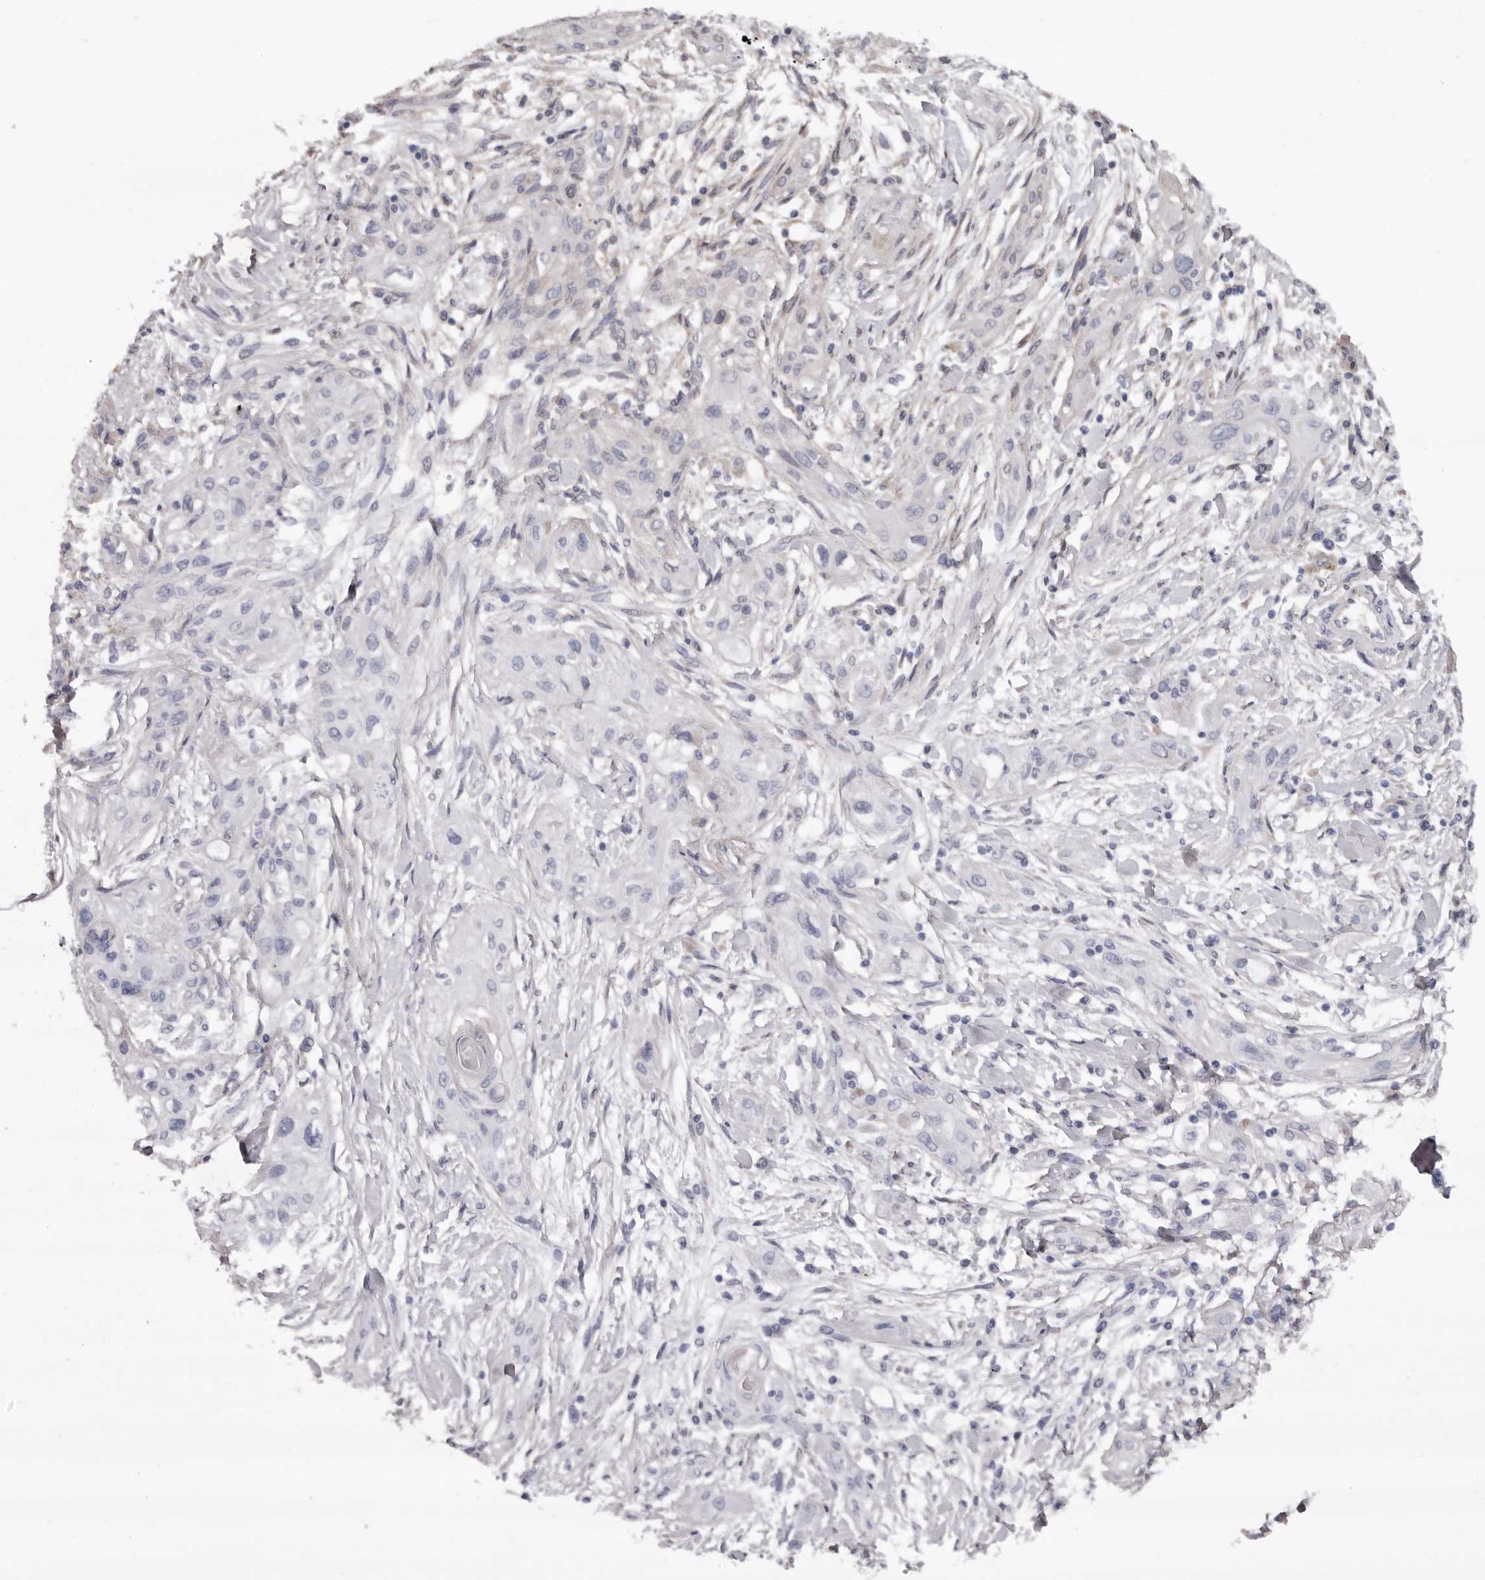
{"staining": {"intensity": "negative", "quantity": "none", "location": "none"}, "tissue": "lung cancer", "cell_type": "Tumor cells", "image_type": "cancer", "snomed": [{"axis": "morphology", "description": "Squamous cell carcinoma, NOS"}, {"axis": "topography", "description": "Lung"}], "caption": "The micrograph exhibits no significant positivity in tumor cells of lung cancer (squamous cell carcinoma).", "gene": "PRKD1", "patient": {"sex": "female", "age": 47}}